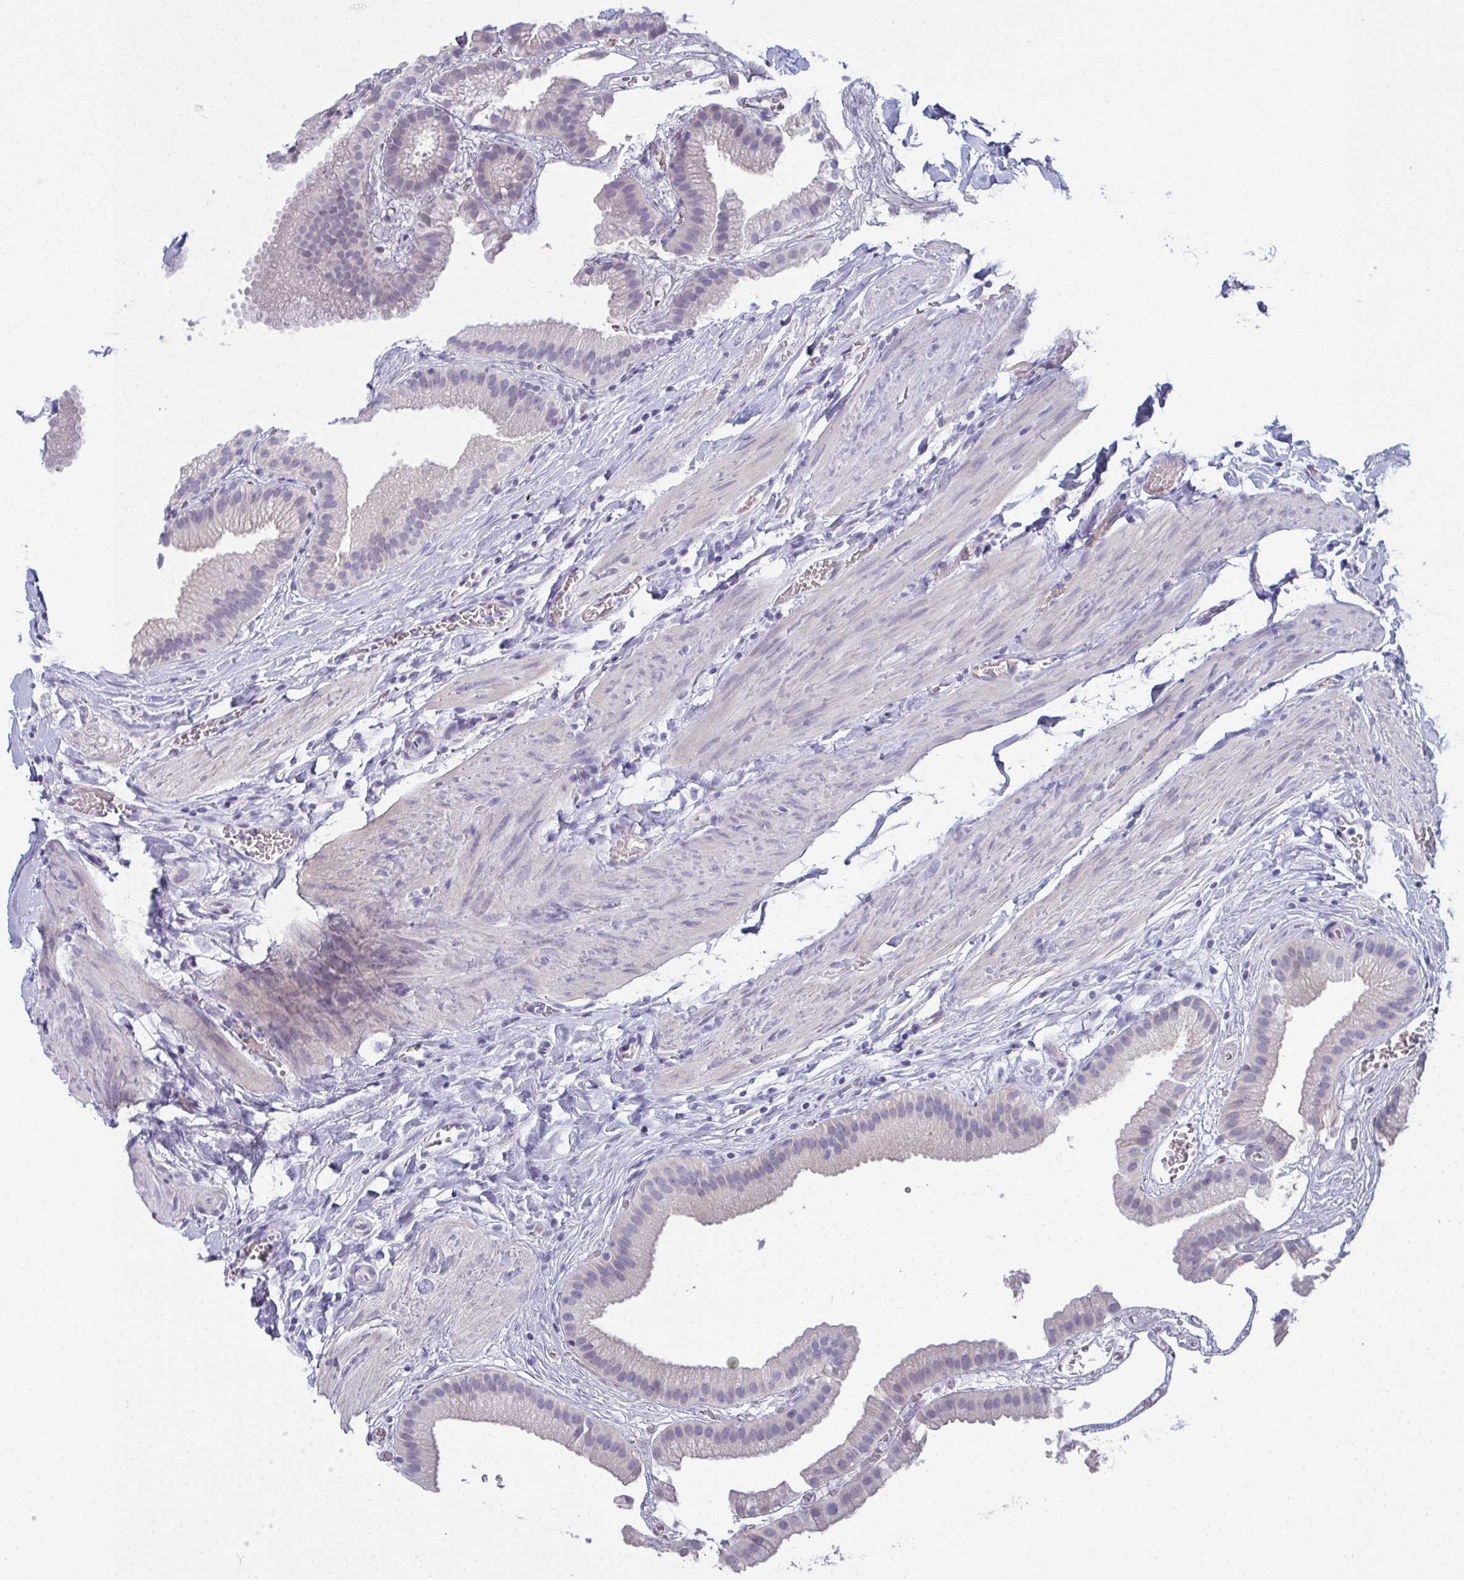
{"staining": {"intensity": "negative", "quantity": "none", "location": "none"}, "tissue": "gallbladder", "cell_type": "Glandular cells", "image_type": "normal", "snomed": [{"axis": "morphology", "description": "Normal tissue, NOS"}, {"axis": "topography", "description": "Gallbladder"}], "caption": "Image shows no protein staining in glandular cells of unremarkable gallbladder. (Immunohistochemistry, brightfield microscopy, high magnification).", "gene": "SLC36A2", "patient": {"sex": "female", "age": 63}}